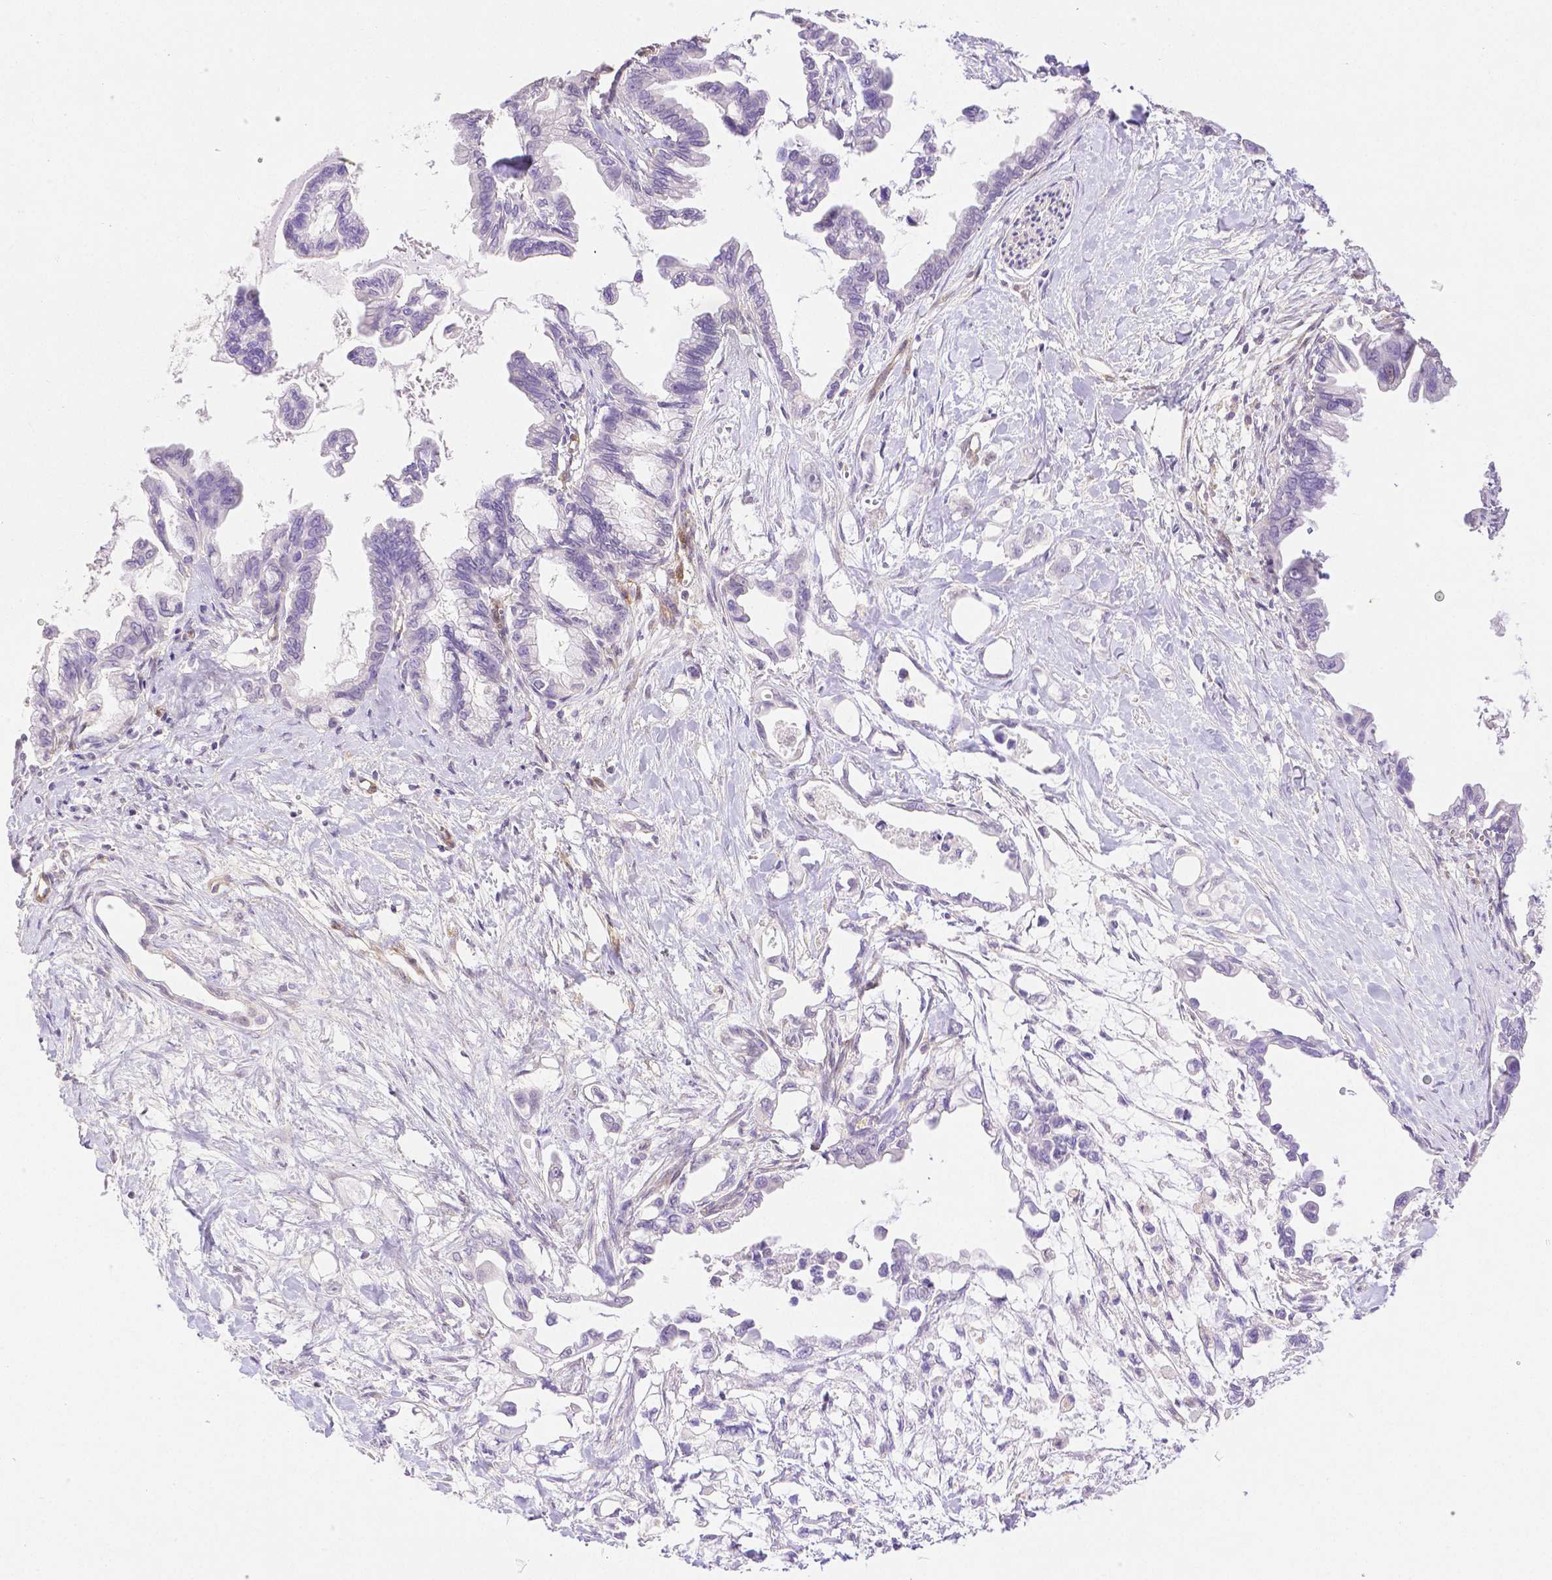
{"staining": {"intensity": "negative", "quantity": "none", "location": "none"}, "tissue": "pancreatic cancer", "cell_type": "Tumor cells", "image_type": "cancer", "snomed": [{"axis": "morphology", "description": "Adenocarcinoma, NOS"}, {"axis": "topography", "description": "Pancreas"}], "caption": "The image reveals no significant expression in tumor cells of pancreatic adenocarcinoma. Brightfield microscopy of immunohistochemistry (IHC) stained with DAB (3,3'-diaminobenzidine) (brown) and hematoxylin (blue), captured at high magnification.", "gene": "THY1", "patient": {"sex": "male", "age": 61}}